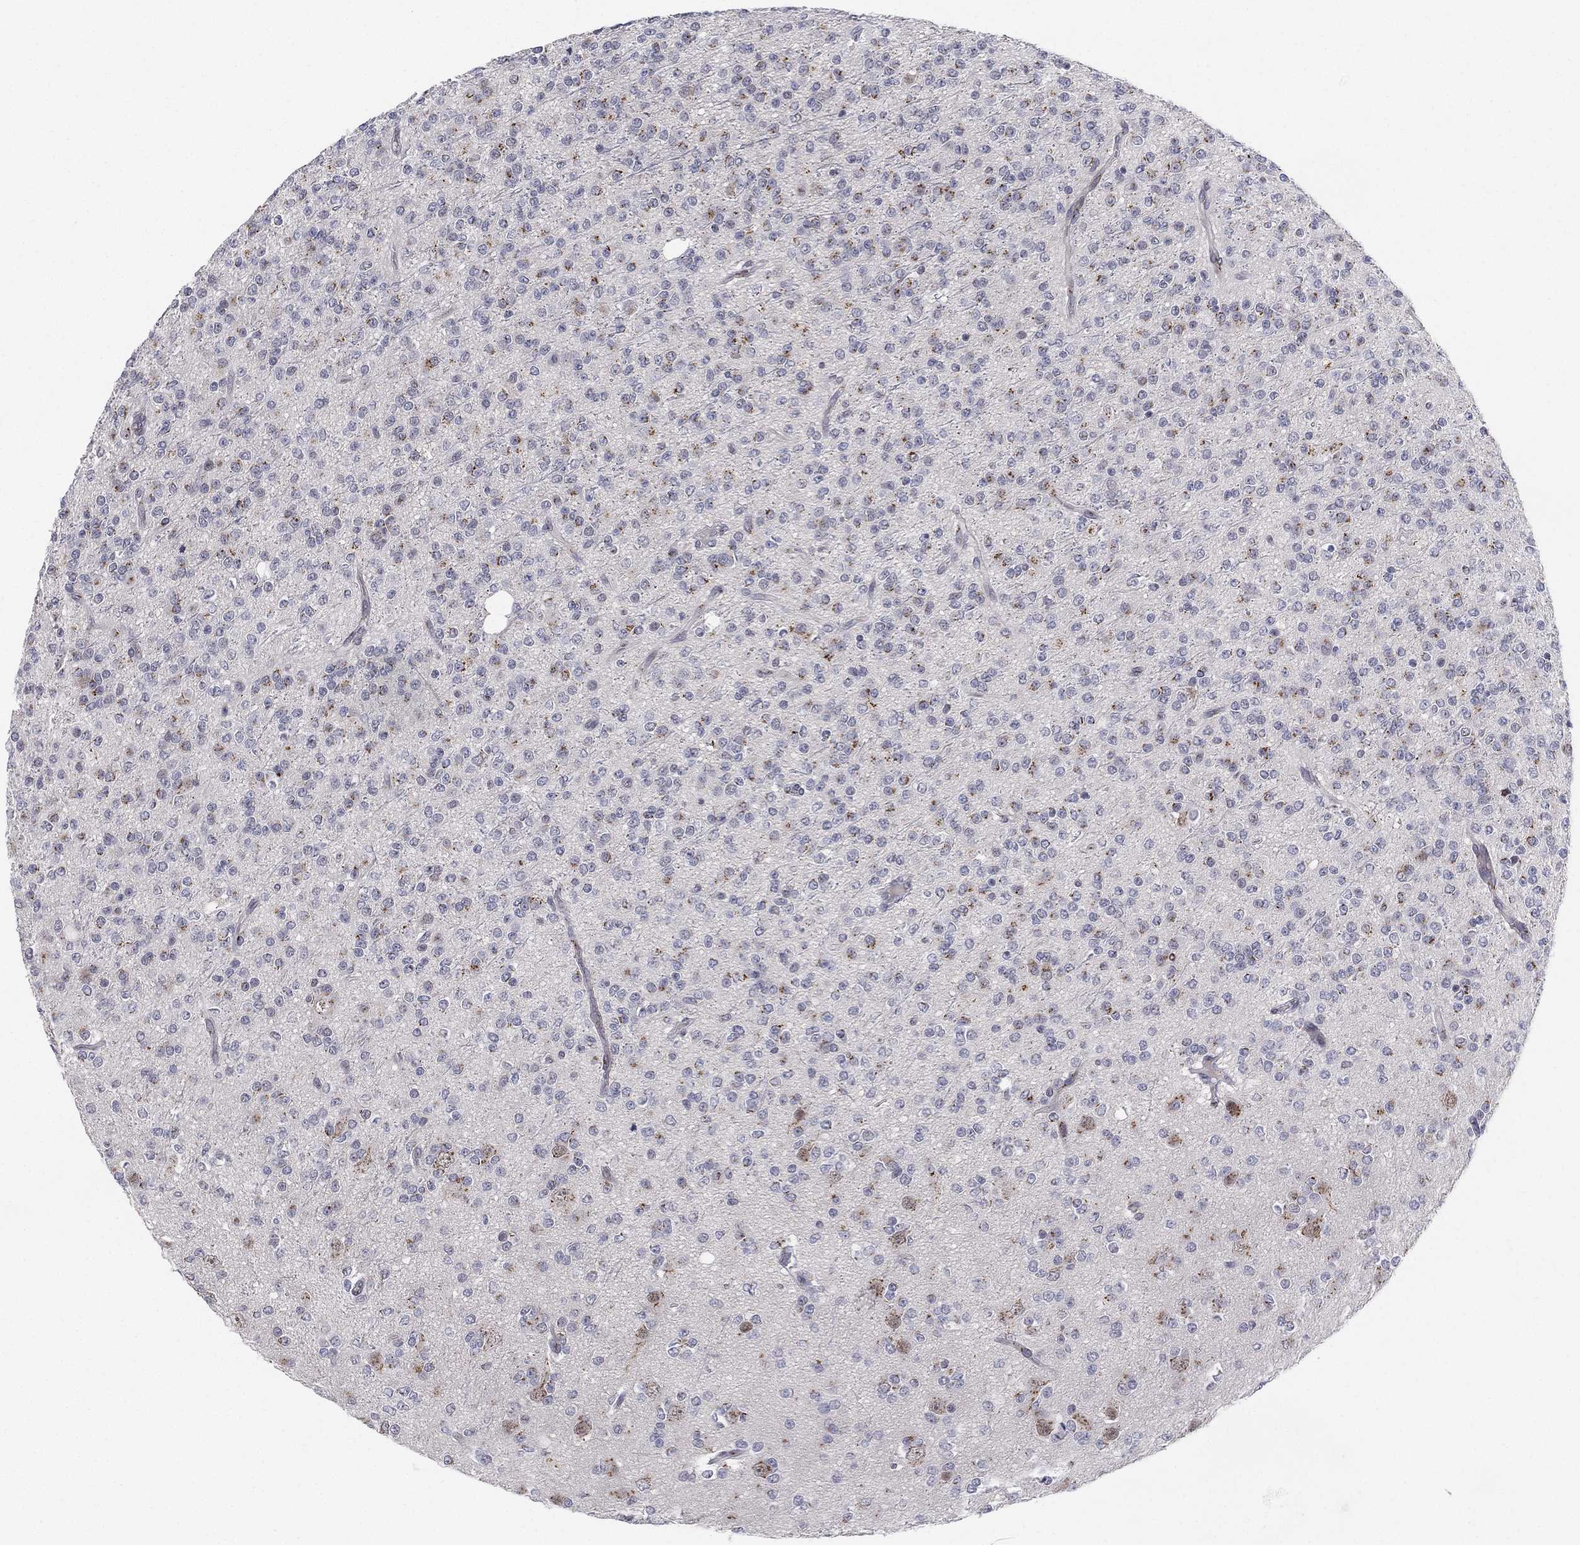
{"staining": {"intensity": "moderate", "quantity": "<25%", "location": "cytoplasmic/membranous"}, "tissue": "glioma", "cell_type": "Tumor cells", "image_type": "cancer", "snomed": [{"axis": "morphology", "description": "Glioma, malignant, Low grade"}, {"axis": "topography", "description": "Brain"}], "caption": "This is a micrograph of IHC staining of glioma, which shows moderate expression in the cytoplasmic/membranous of tumor cells.", "gene": "CD177", "patient": {"sex": "male", "age": 27}}